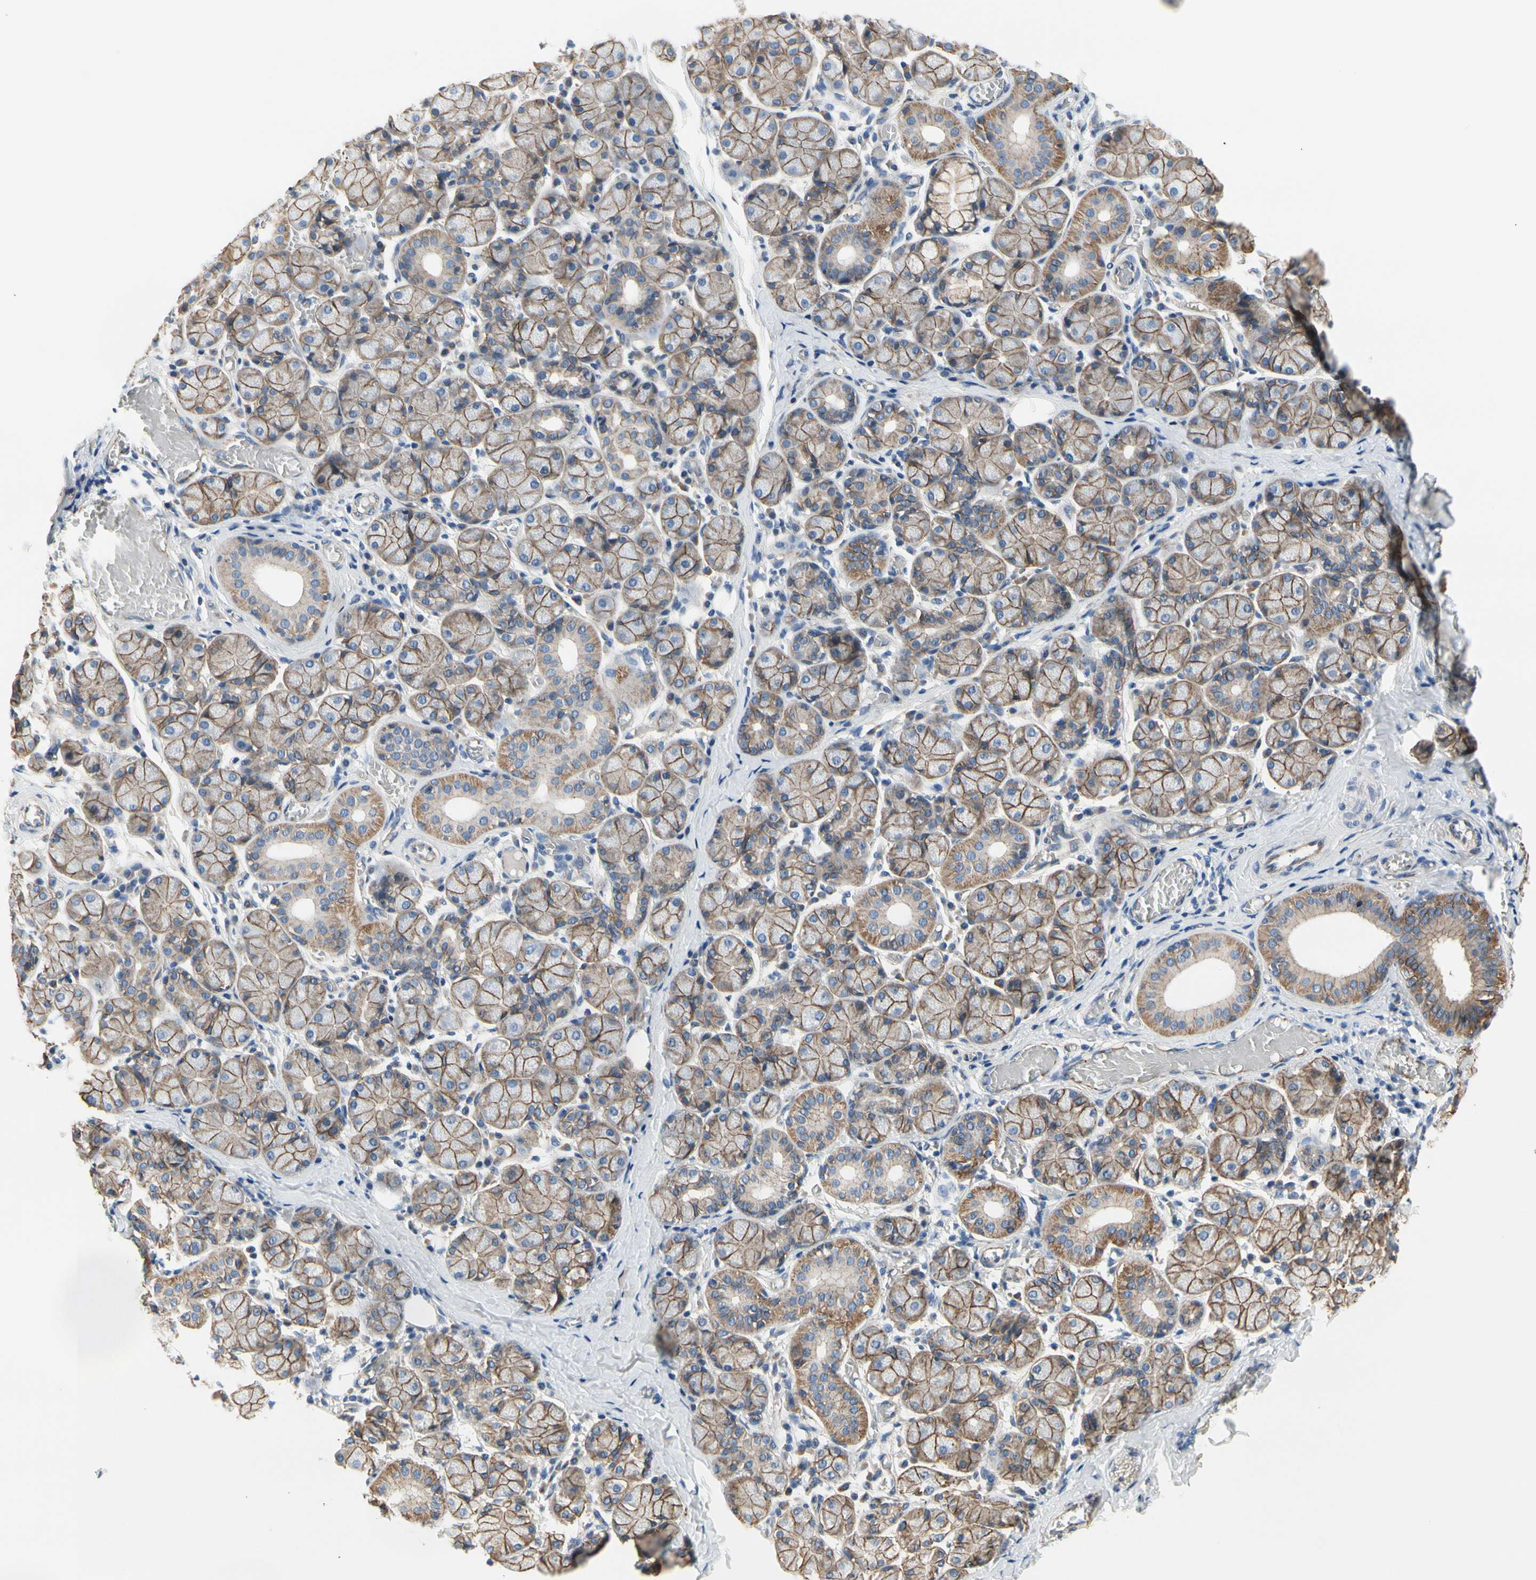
{"staining": {"intensity": "moderate", "quantity": ">75%", "location": "cytoplasmic/membranous"}, "tissue": "salivary gland", "cell_type": "Glandular cells", "image_type": "normal", "snomed": [{"axis": "morphology", "description": "Normal tissue, NOS"}, {"axis": "topography", "description": "Salivary gland"}], "caption": "Immunohistochemistry histopathology image of unremarkable salivary gland: human salivary gland stained using immunohistochemistry (IHC) shows medium levels of moderate protein expression localized specifically in the cytoplasmic/membranous of glandular cells, appearing as a cytoplasmic/membranous brown color.", "gene": "LGR6", "patient": {"sex": "female", "age": 24}}